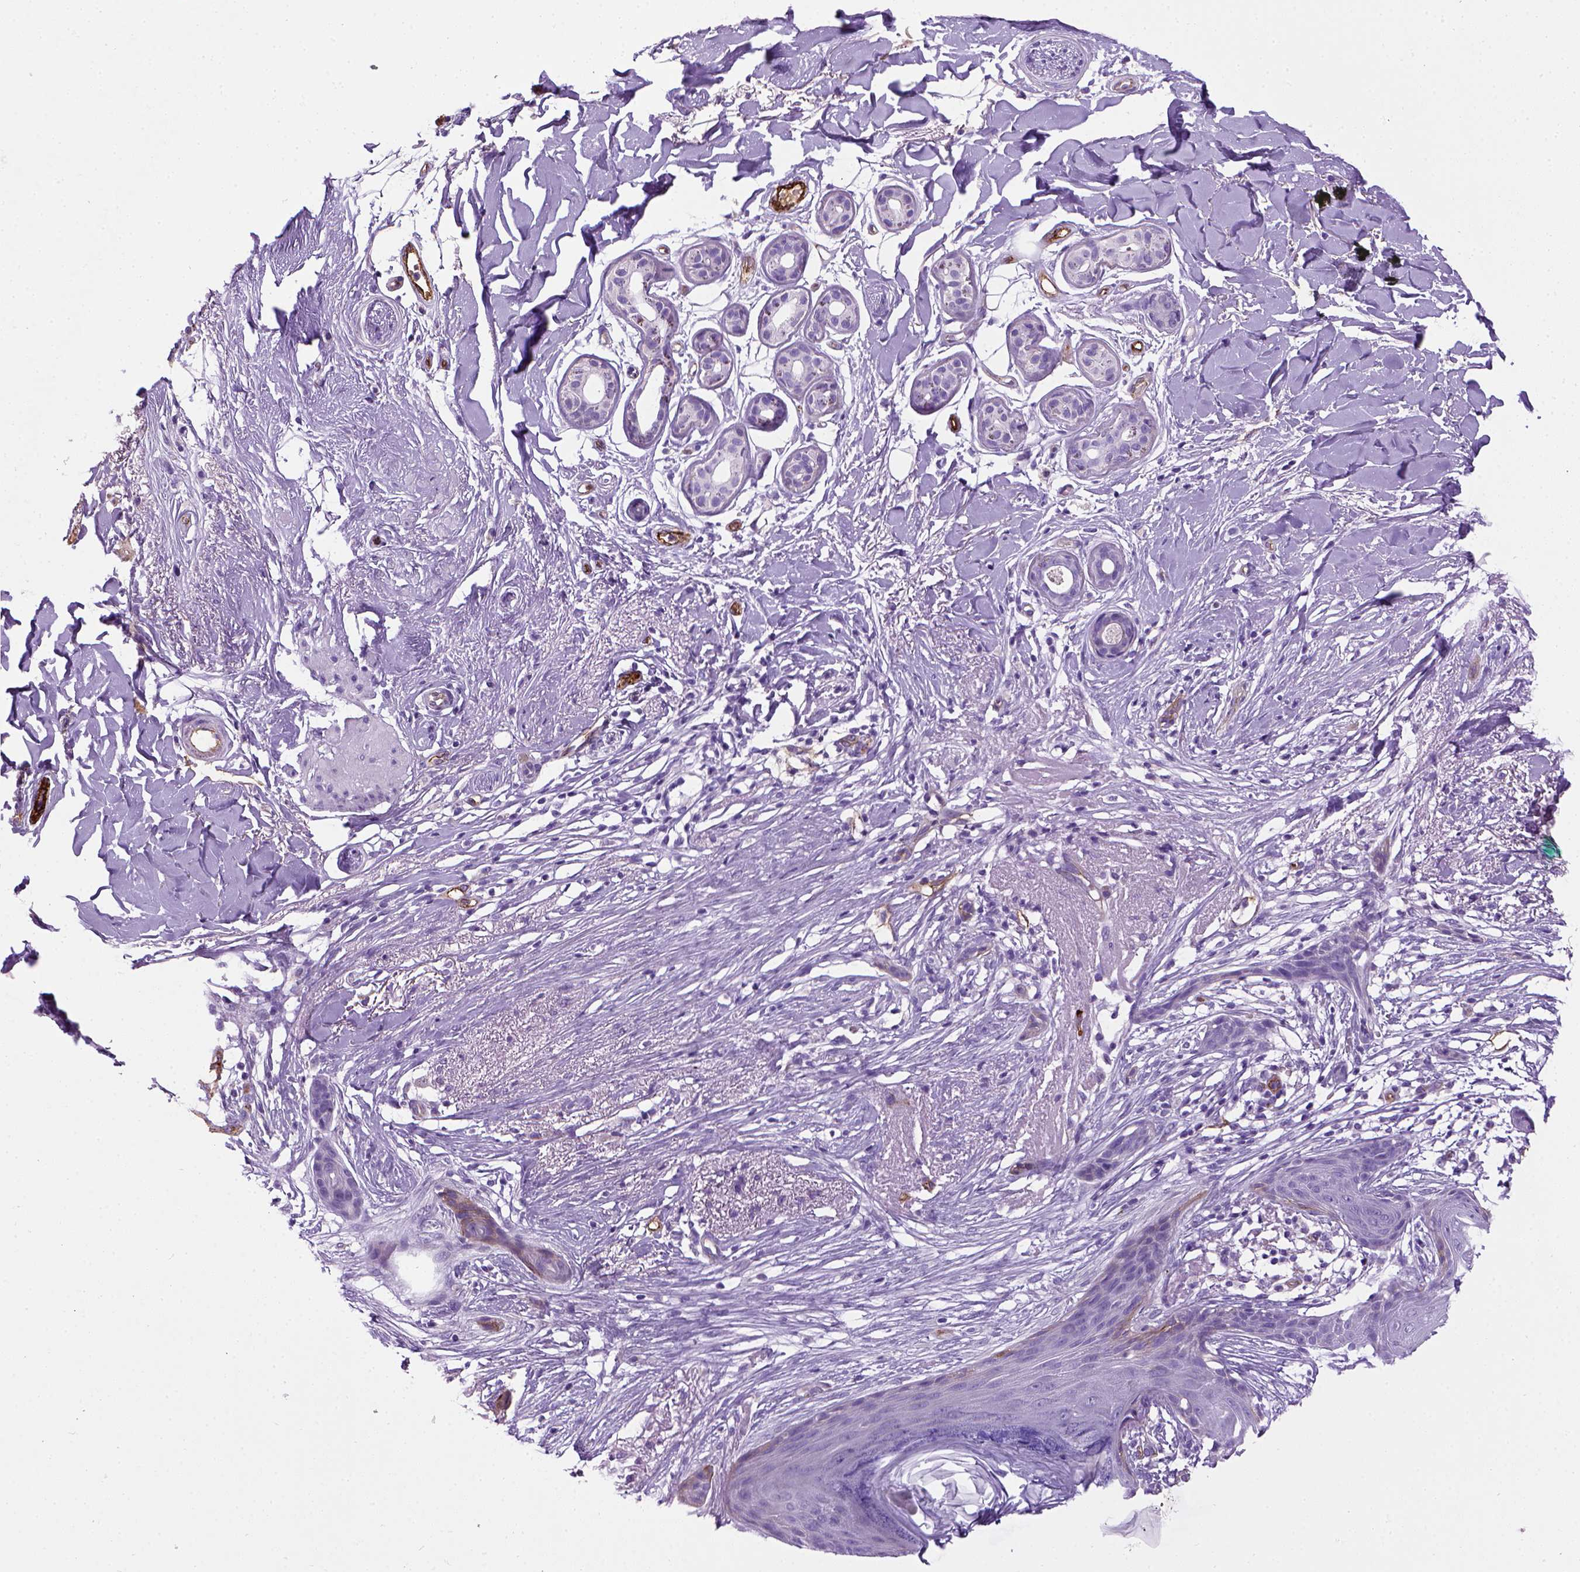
{"staining": {"intensity": "negative", "quantity": "none", "location": "none"}, "tissue": "skin cancer", "cell_type": "Tumor cells", "image_type": "cancer", "snomed": [{"axis": "morphology", "description": "Normal tissue, NOS"}, {"axis": "morphology", "description": "Basal cell carcinoma"}, {"axis": "topography", "description": "Skin"}], "caption": "Skin cancer (basal cell carcinoma) stained for a protein using immunohistochemistry demonstrates no staining tumor cells.", "gene": "VWF", "patient": {"sex": "male", "age": 84}}